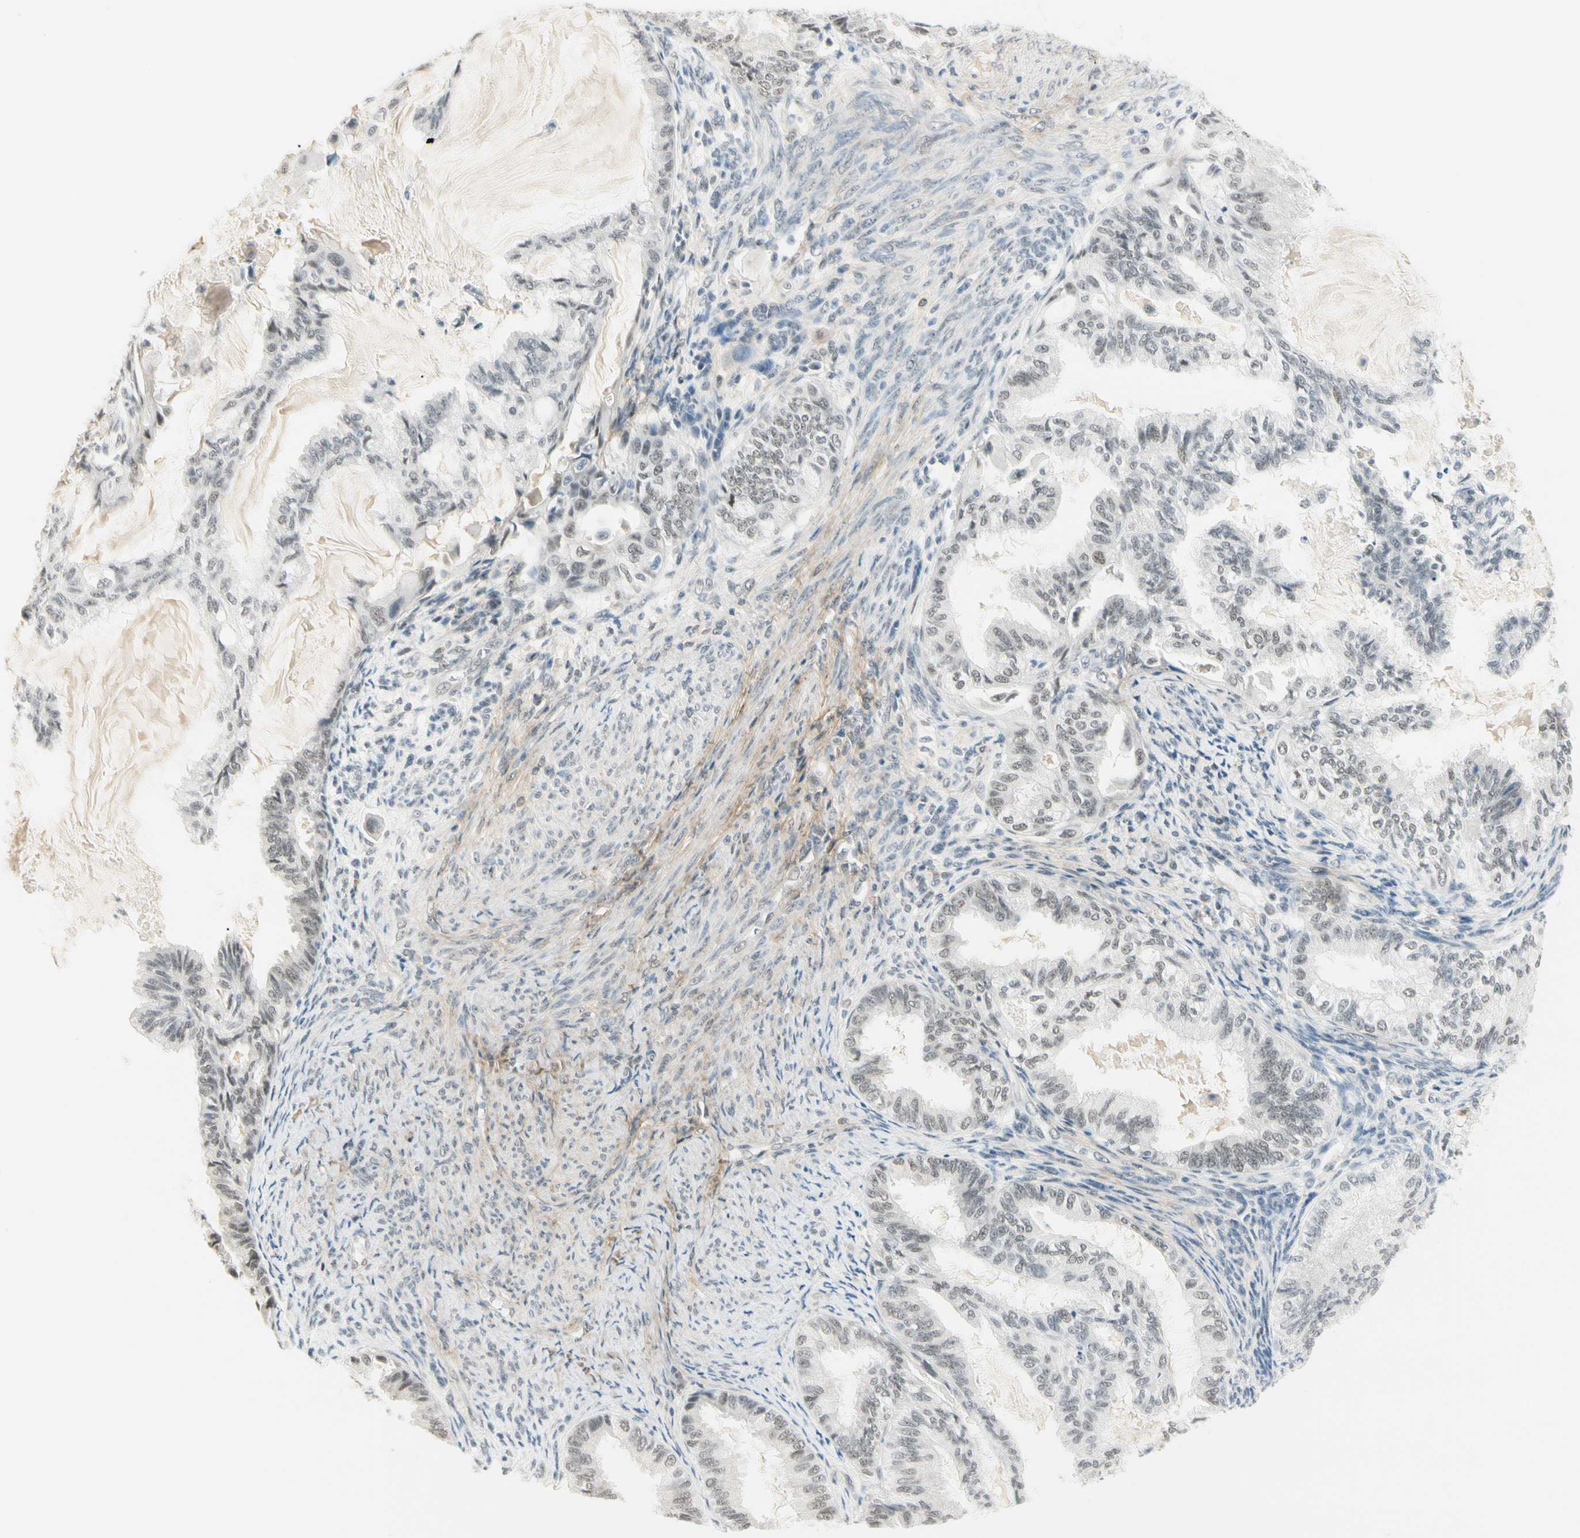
{"staining": {"intensity": "weak", "quantity": "25%-75%", "location": "nuclear"}, "tissue": "cervical cancer", "cell_type": "Tumor cells", "image_type": "cancer", "snomed": [{"axis": "morphology", "description": "Normal tissue, NOS"}, {"axis": "morphology", "description": "Adenocarcinoma, NOS"}, {"axis": "topography", "description": "Cervix"}, {"axis": "topography", "description": "Endometrium"}], "caption": "Immunohistochemical staining of adenocarcinoma (cervical) displays weak nuclear protein staining in approximately 25%-75% of tumor cells.", "gene": "ASPN", "patient": {"sex": "female", "age": 86}}